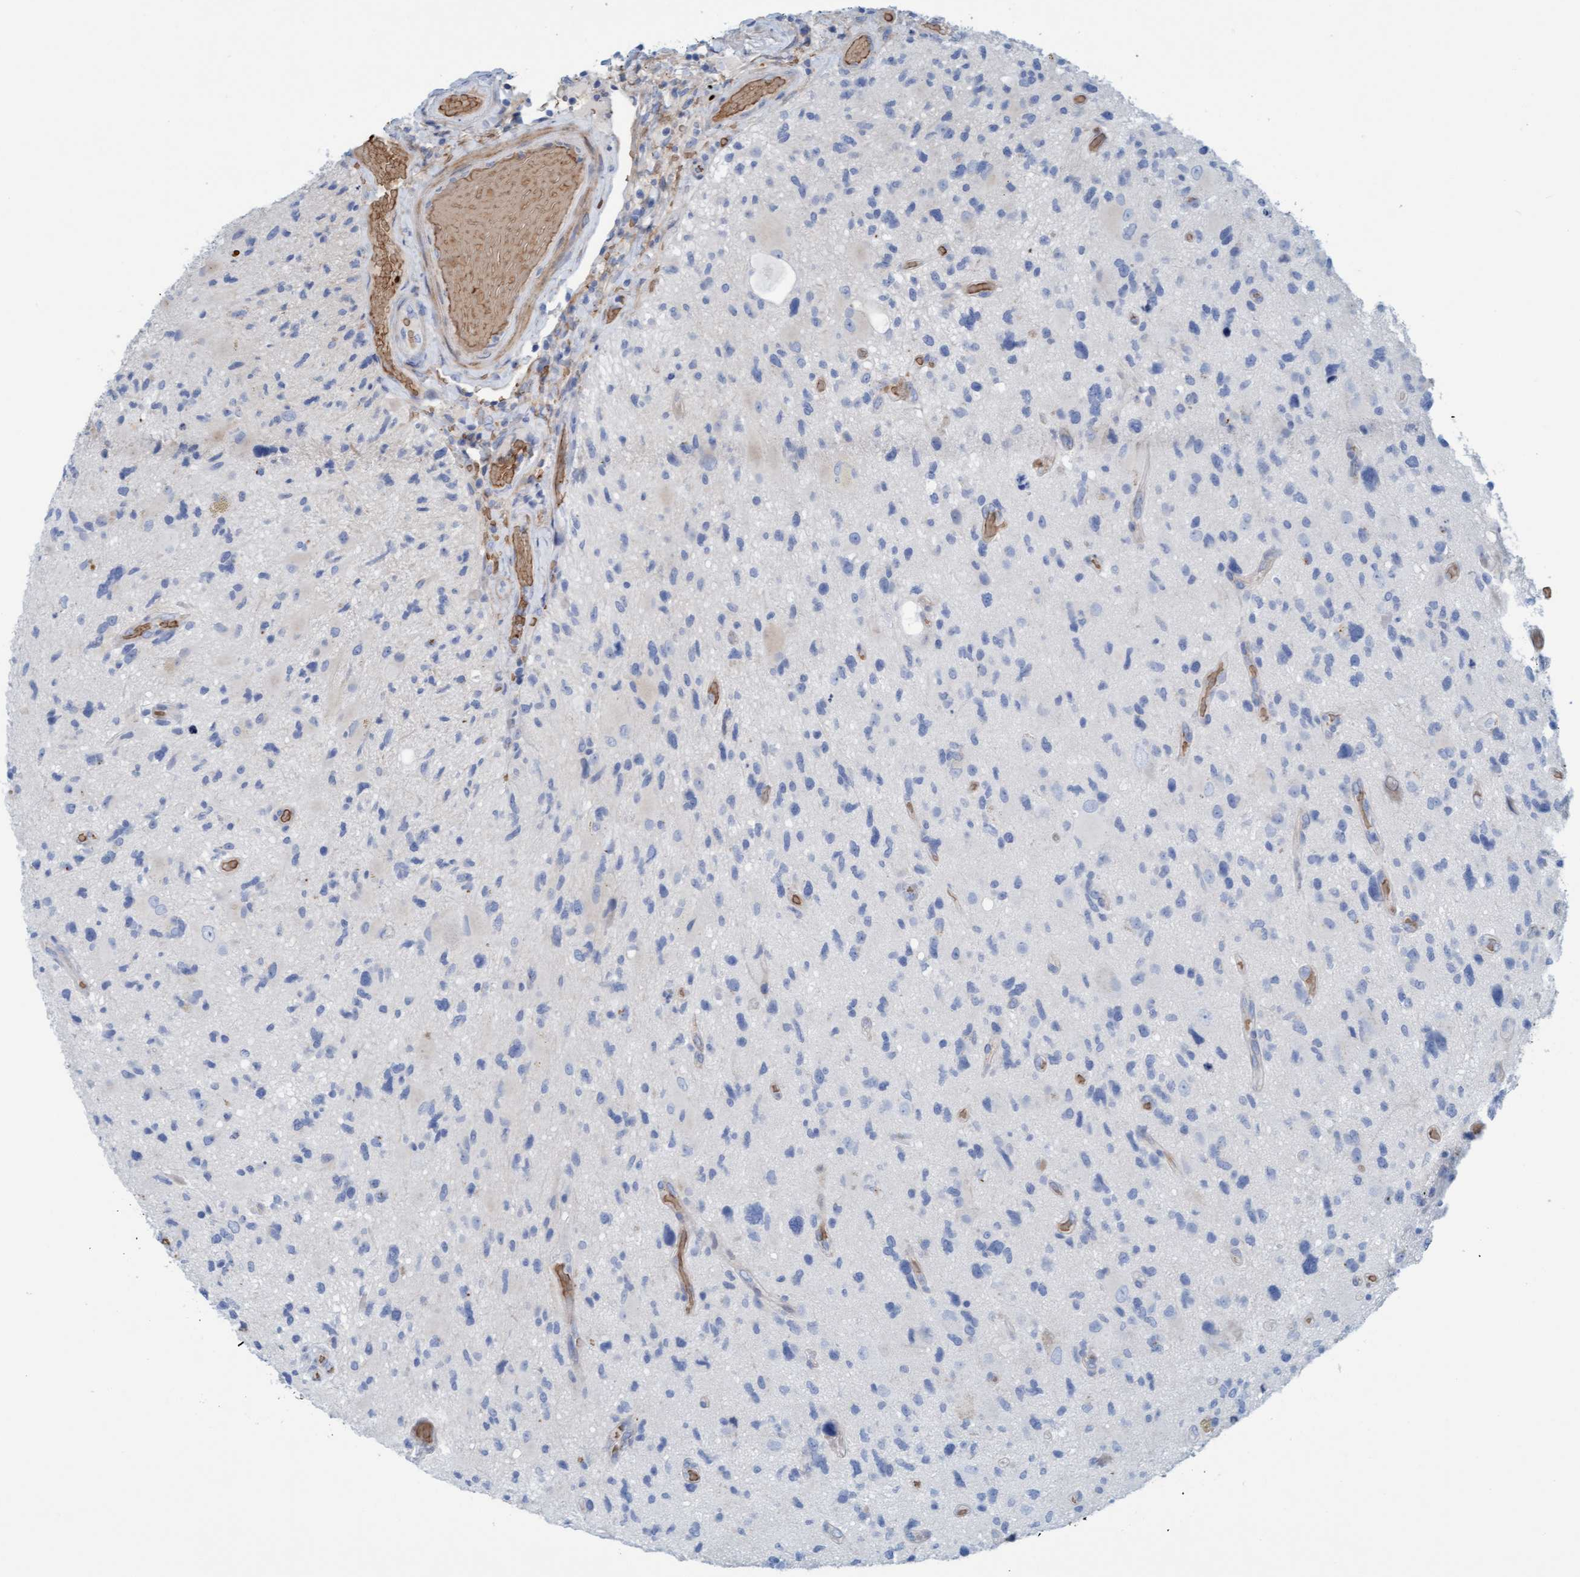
{"staining": {"intensity": "negative", "quantity": "none", "location": "none"}, "tissue": "glioma", "cell_type": "Tumor cells", "image_type": "cancer", "snomed": [{"axis": "morphology", "description": "Glioma, malignant, High grade"}, {"axis": "topography", "description": "Brain"}], "caption": "The image exhibits no staining of tumor cells in glioma.", "gene": "P2RX5", "patient": {"sex": "male", "age": 33}}